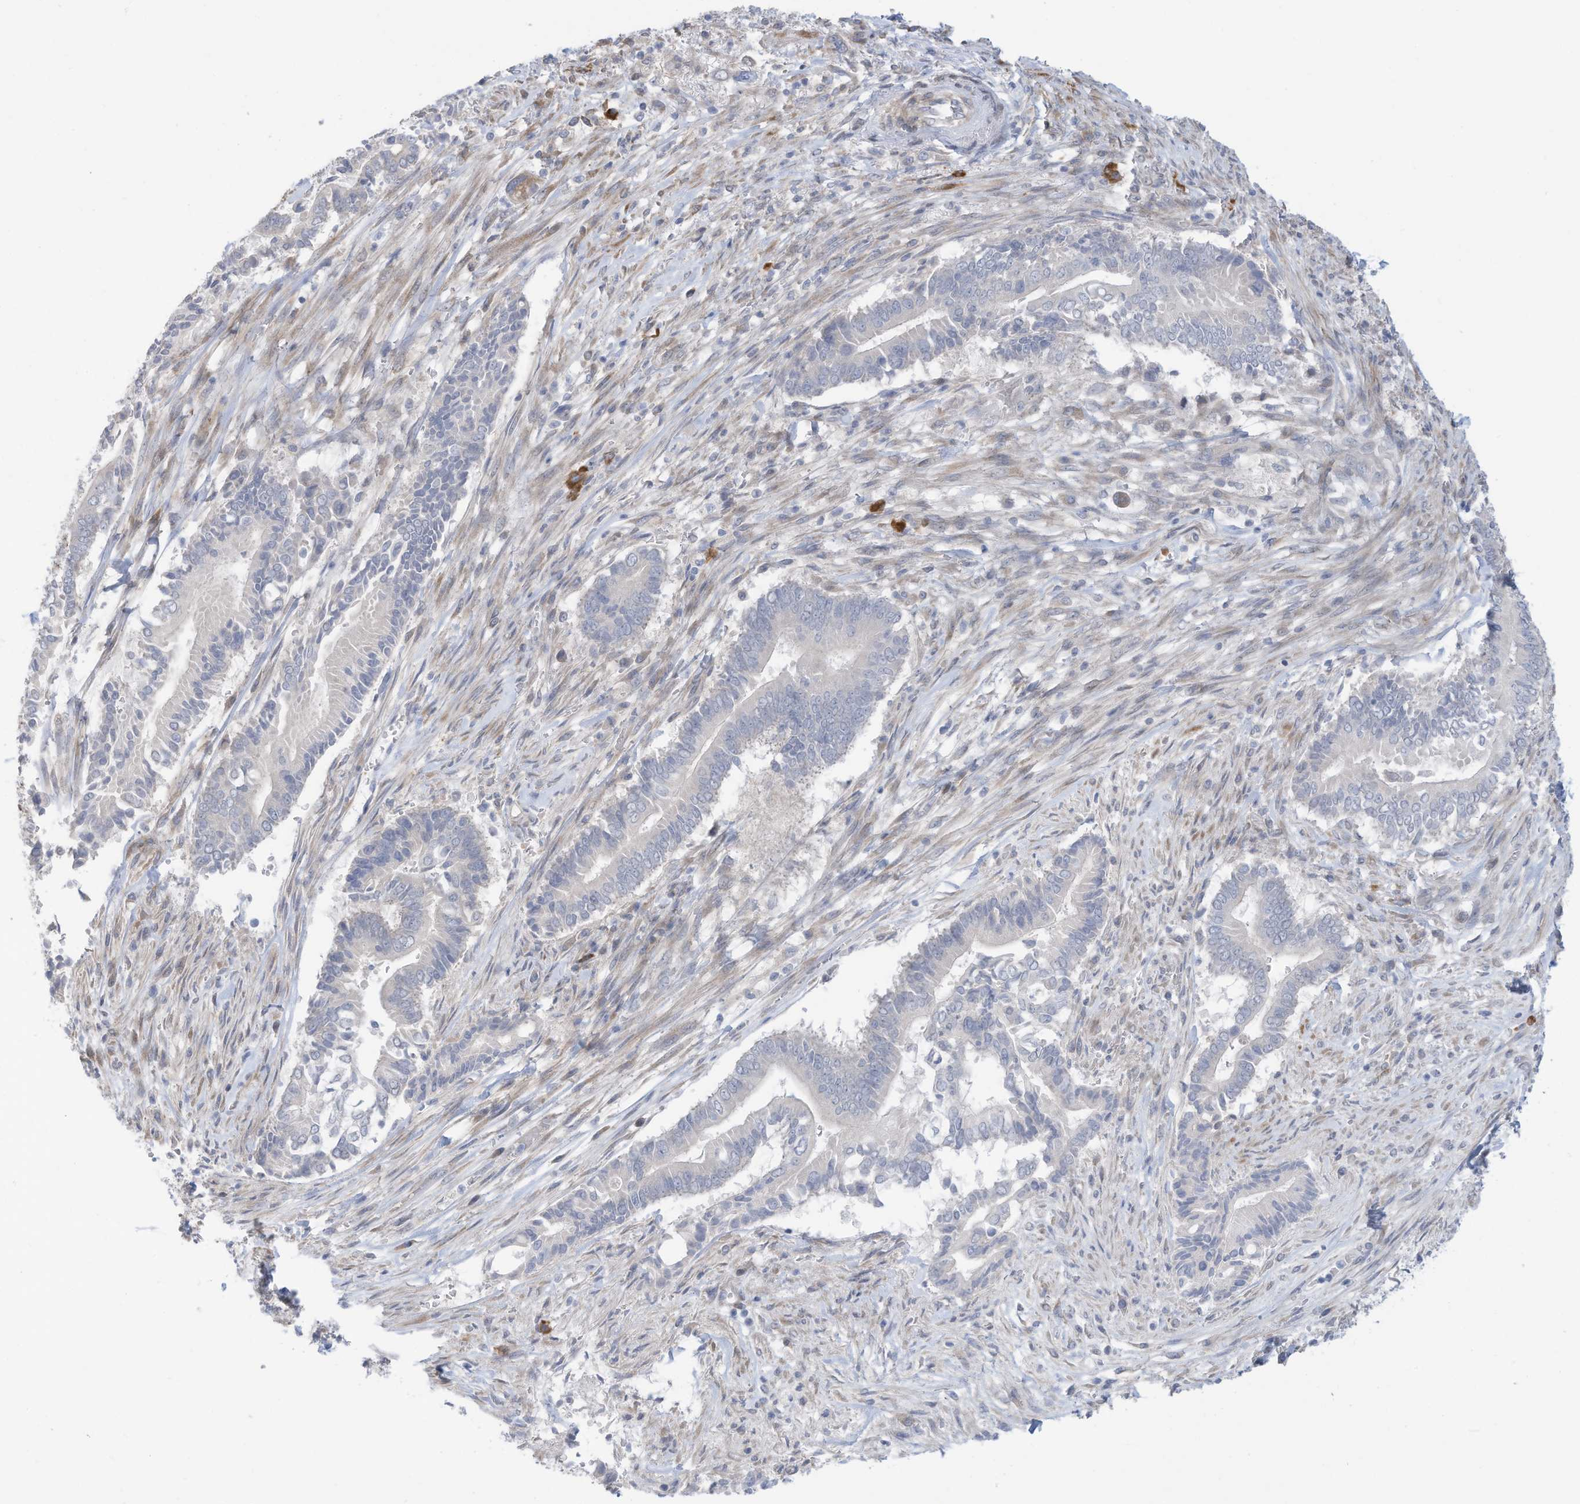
{"staining": {"intensity": "negative", "quantity": "none", "location": "none"}, "tissue": "pancreatic cancer", "cell_type": "Tumor cells", "image_type": "cancer", "snomed": [{"axis": "morphology", "description": "Adenocarcinoma, NOS"}, {"axis": "topography", "description": "Pancreas"}], "caption": "This is a photomicrograph of IHC staining of adenocarcinoma (pancreatic), which shows no positivity in tumor cells. (DAB (3,3'-diaminobenzidine) immunohistochemistry (IHC), high magnification).", "gene": "ZNF292", "patient": {"sex": "male", "age": 68}}